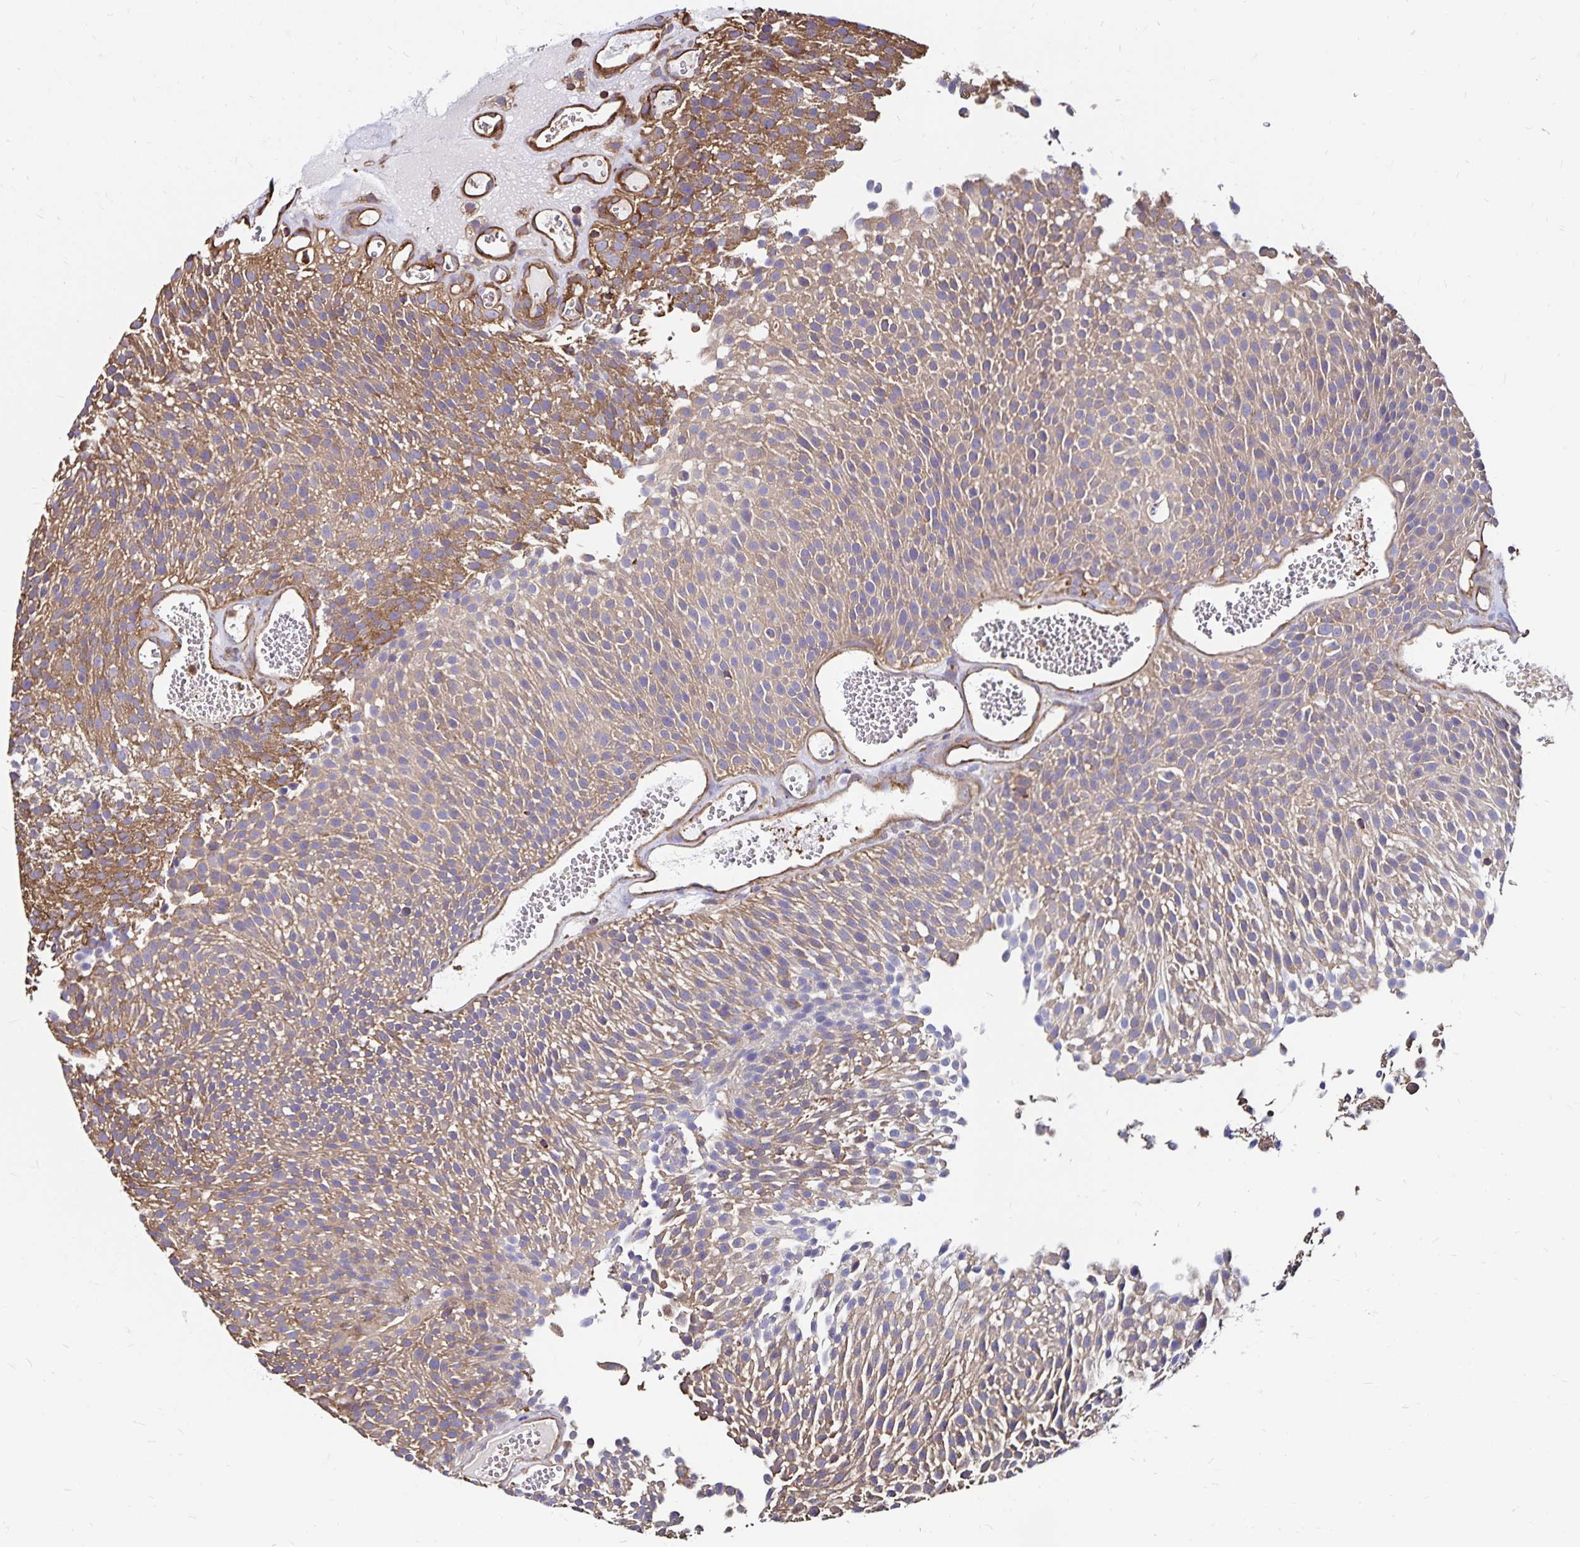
{"staining": {"intensity": "moderate", "quantity": ">75%", "location": "cytoplasmic/membranous"}, "tissue": "urothelial cancer", "cell_type": "Tumor cells", "image_type": "cancer", "snomed": [{"axis": "morphology", "description": "Urothelial carcinoma, Low grade"}, {"axis": "topography", "description": "Urinary bladder"}], "caption": "An image of human urothelial cancer stained for a protein reveals moderate cytoplasmic/membranous brown staining in tumor cells.", "gene": "RPRML", "patient": {"sex": "female", "age": 79}}